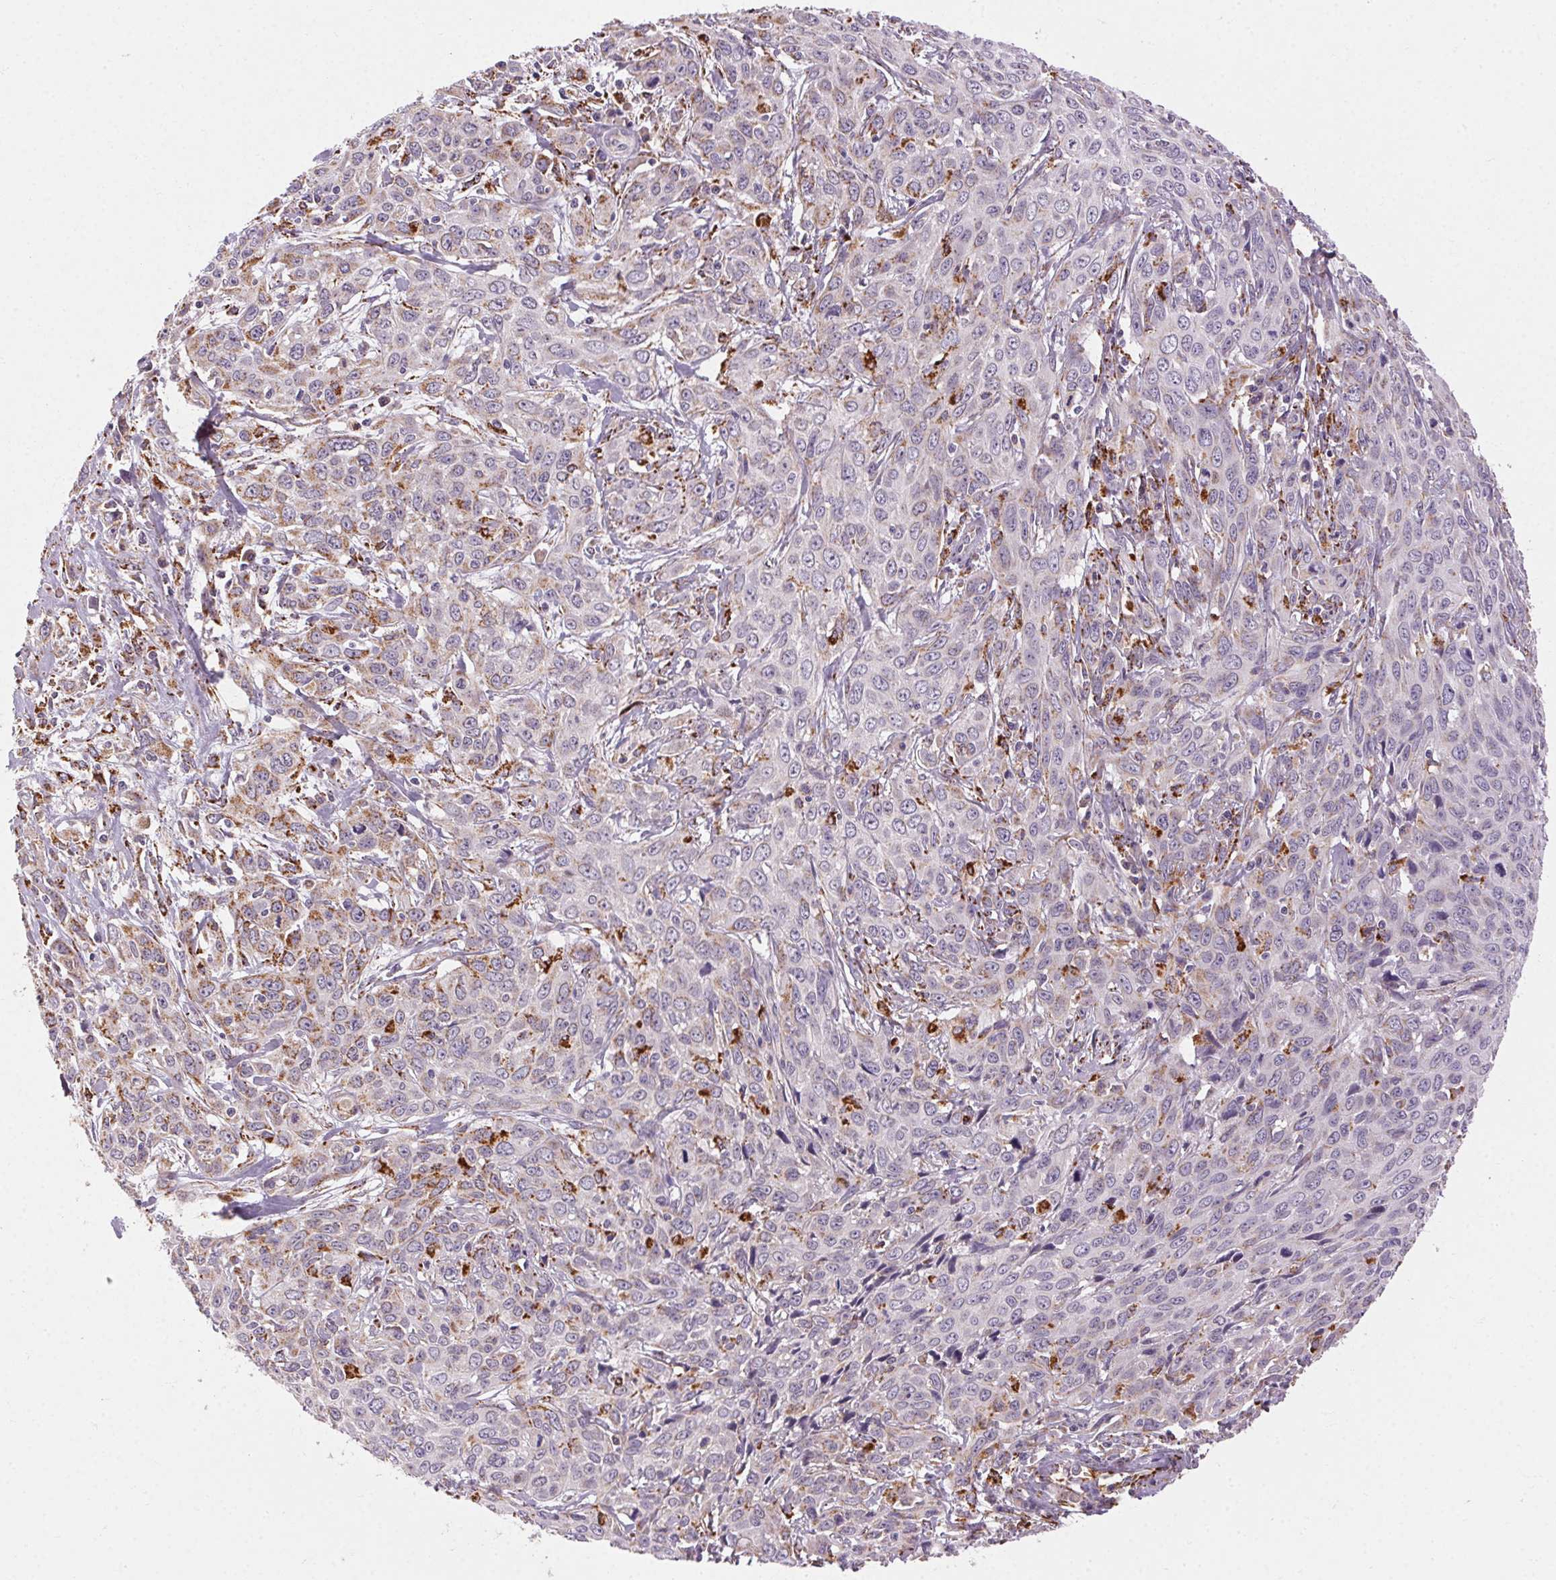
{"staining": {"intensity": "negative", "quantity": "none", "location": "none"}, "tissue": "cervical cancer", "cell_type": "Tumor cells", "image_type": "cancer", "snomed": [{"axis": "morphology", "description": "Squamous cell carcinoma, NOS"}, {"axis": "topography", "description": "Cervix"}], "caption": "The immunohistochemistry (IHC) histopathology image has no significant positivity in tumor cells of cervical squamous cell carcinoma tissue. (DAB (3,3'-diaminobenzidine) immunohistochemistry (IHC), high magnification).", "gene": "REP15", "patient": {"sex": "female", "age": 38}}